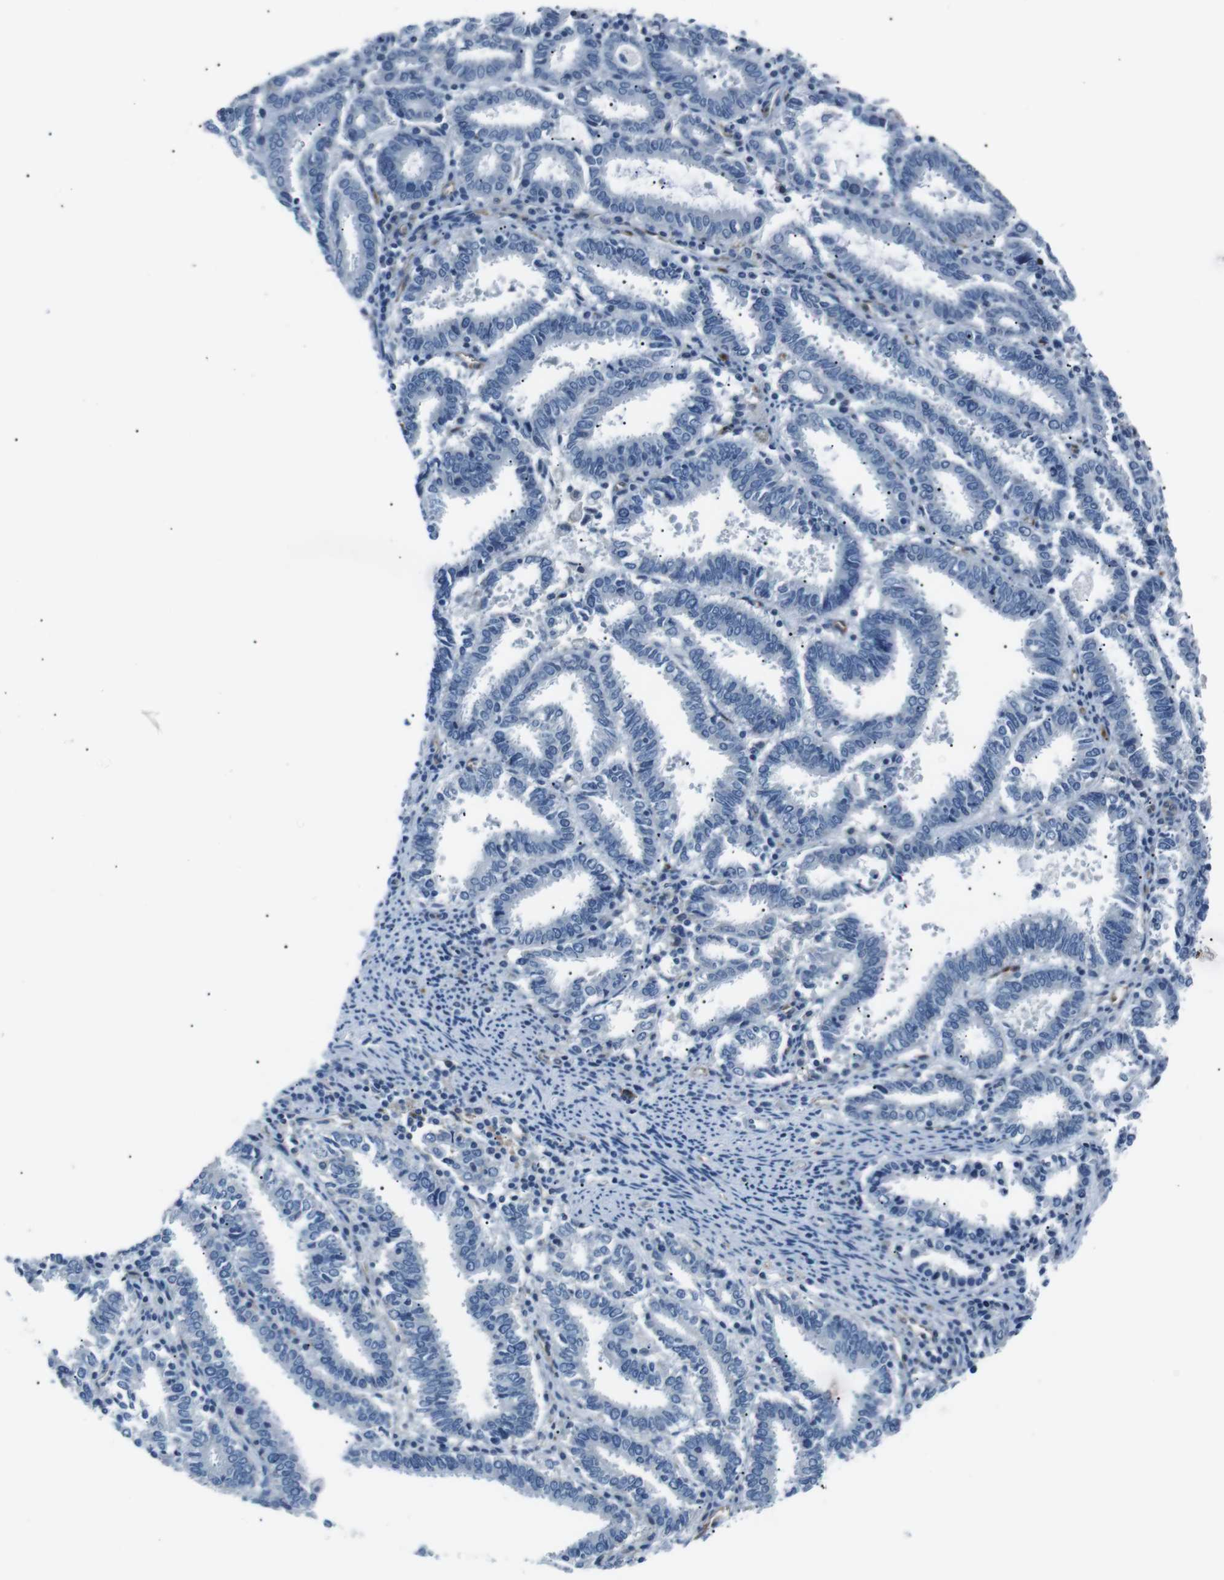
{"staining": {"intensity": "negative", "quantity": "none", "location": "none"}, "tissue": "endometrial cancer", "cell_type": "Tumor cells", "image_type": "cancer", "snomed": [{"axis": "morphology", "description": "Adenocarcinoma, NOS"}, {"axis": "topography", "description": "Uterus"}], "caption": "This image is of endometrial cancer (adenocarcinoma) stained with immunohistochemistry (IHC) to label a protein in brown with the nuclei are counter-stained blue. There is no positivity in tumor cells.", "gene": "CSF2RA", "patient": {"sex": "female", "age": 83}}